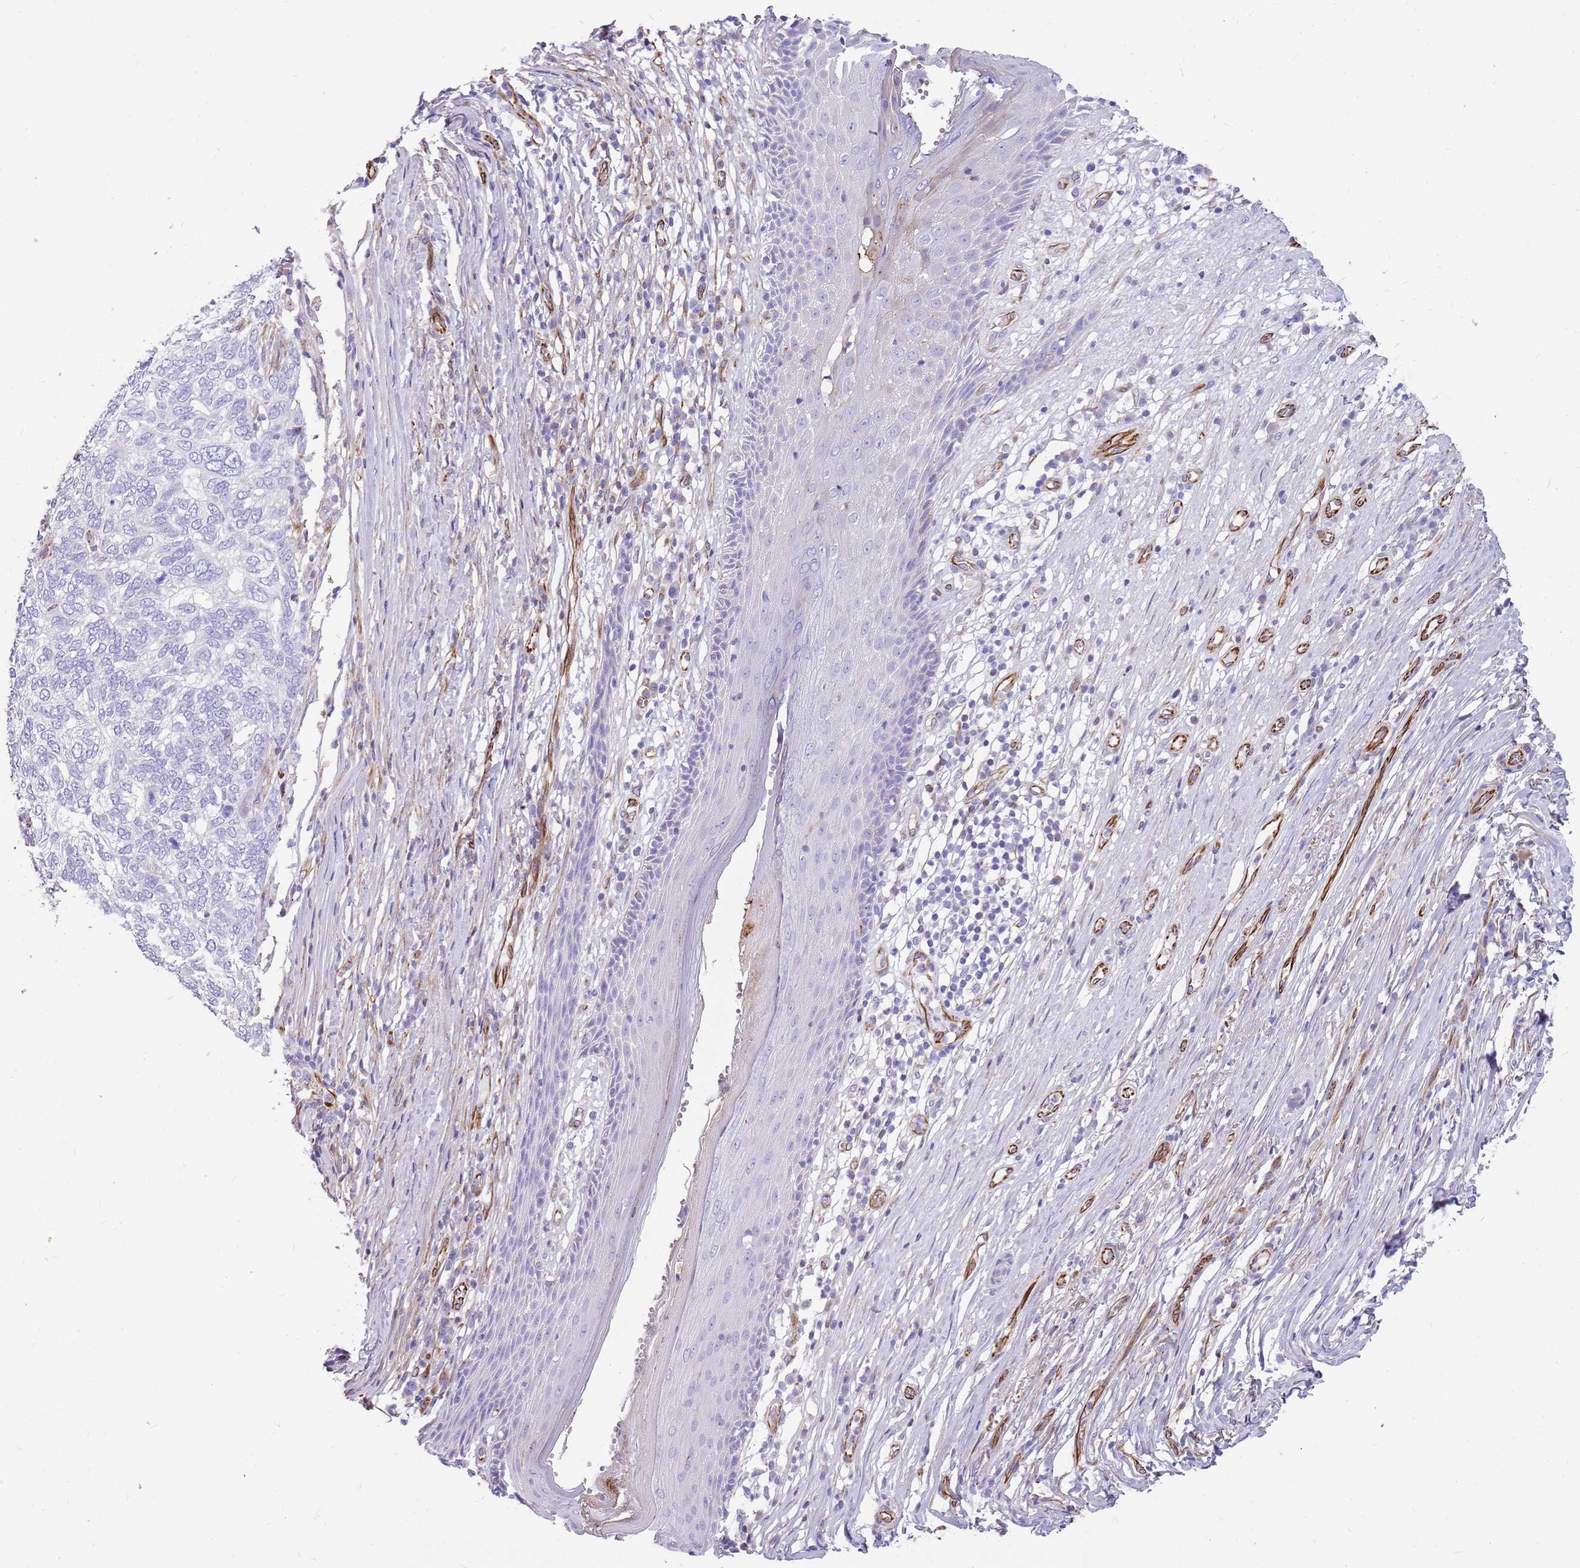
{"staining": {"intensity": "negative", "quantity": "none", "location": "none"}, "tissue": "skin cancer", "cell_type": "Tumor cells", "image_type": "cancer", "snomed": [{"axis": "morphology", "description": "Basal cell carcinoma"}, {"axis": "topography", "description": "Skin"}], "caption": "The image exhibits no staining of tumor cells in basal cell carcinoma (skin).", "gene": "ZDHHC1", "patient": {"sex": "female", "age": 65}}